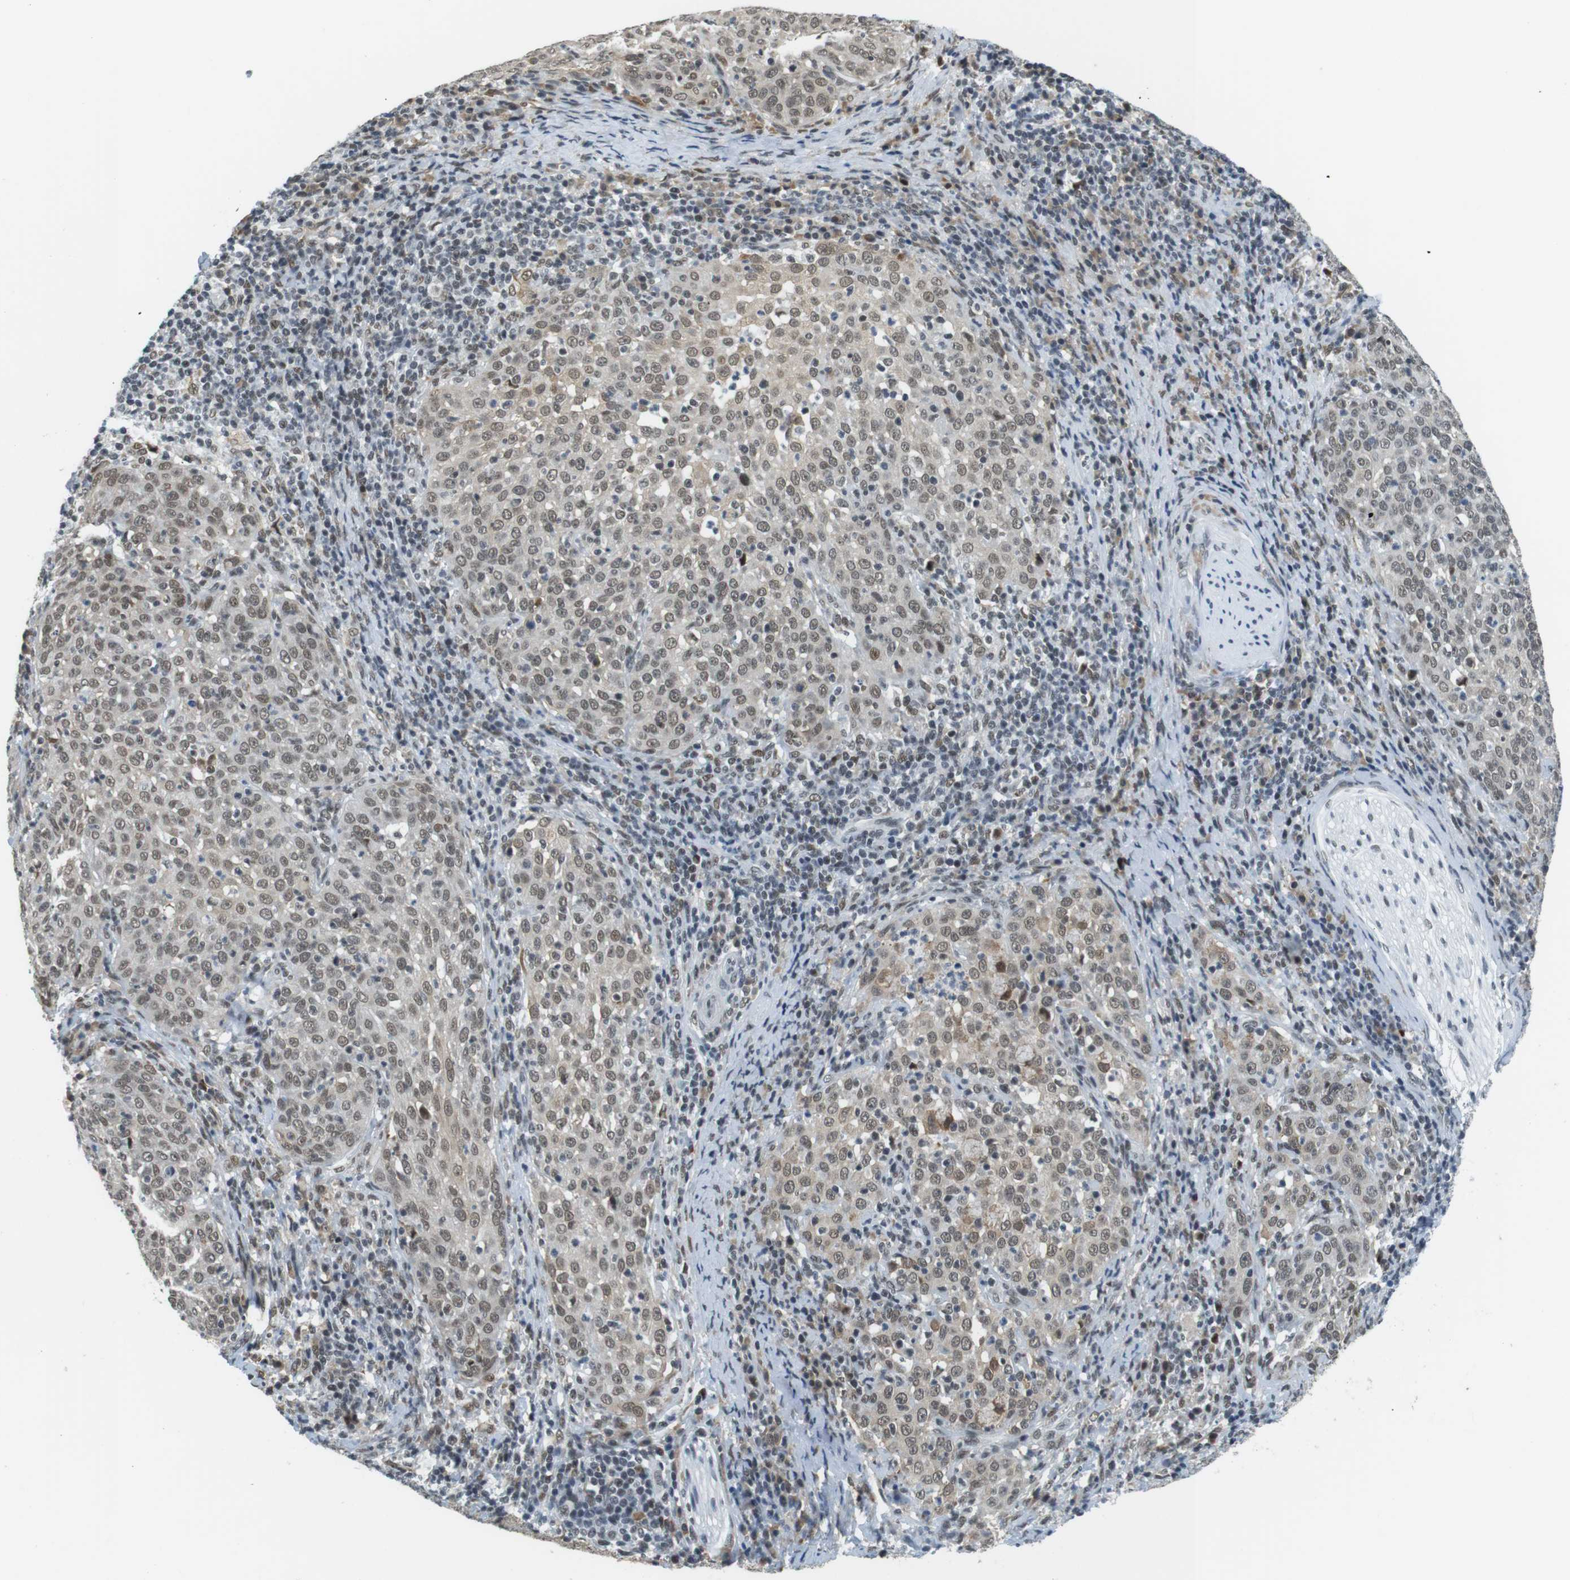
{"staining": {"intensity": "moderate", "quantity": ">75%", "location": "nuclear"}, "tissue": "cervical cancer", "cell_type": "Tumor cells", "image_type": "cancer", "snomed": [{"axis": "morphology", "description": "Squamous cell carcinoma, NOS"}, {"axis": "topography", "description": "Cervix"}], "caption": "This image exhibits immunohistochemistry (IHC) staining of squamous cell carcinoma (cervical), with medium moderate nuclear positivity in about >75% of tumor cells.", "gene": "RNF38", "patient": {"sex": "female", "age": 51}}